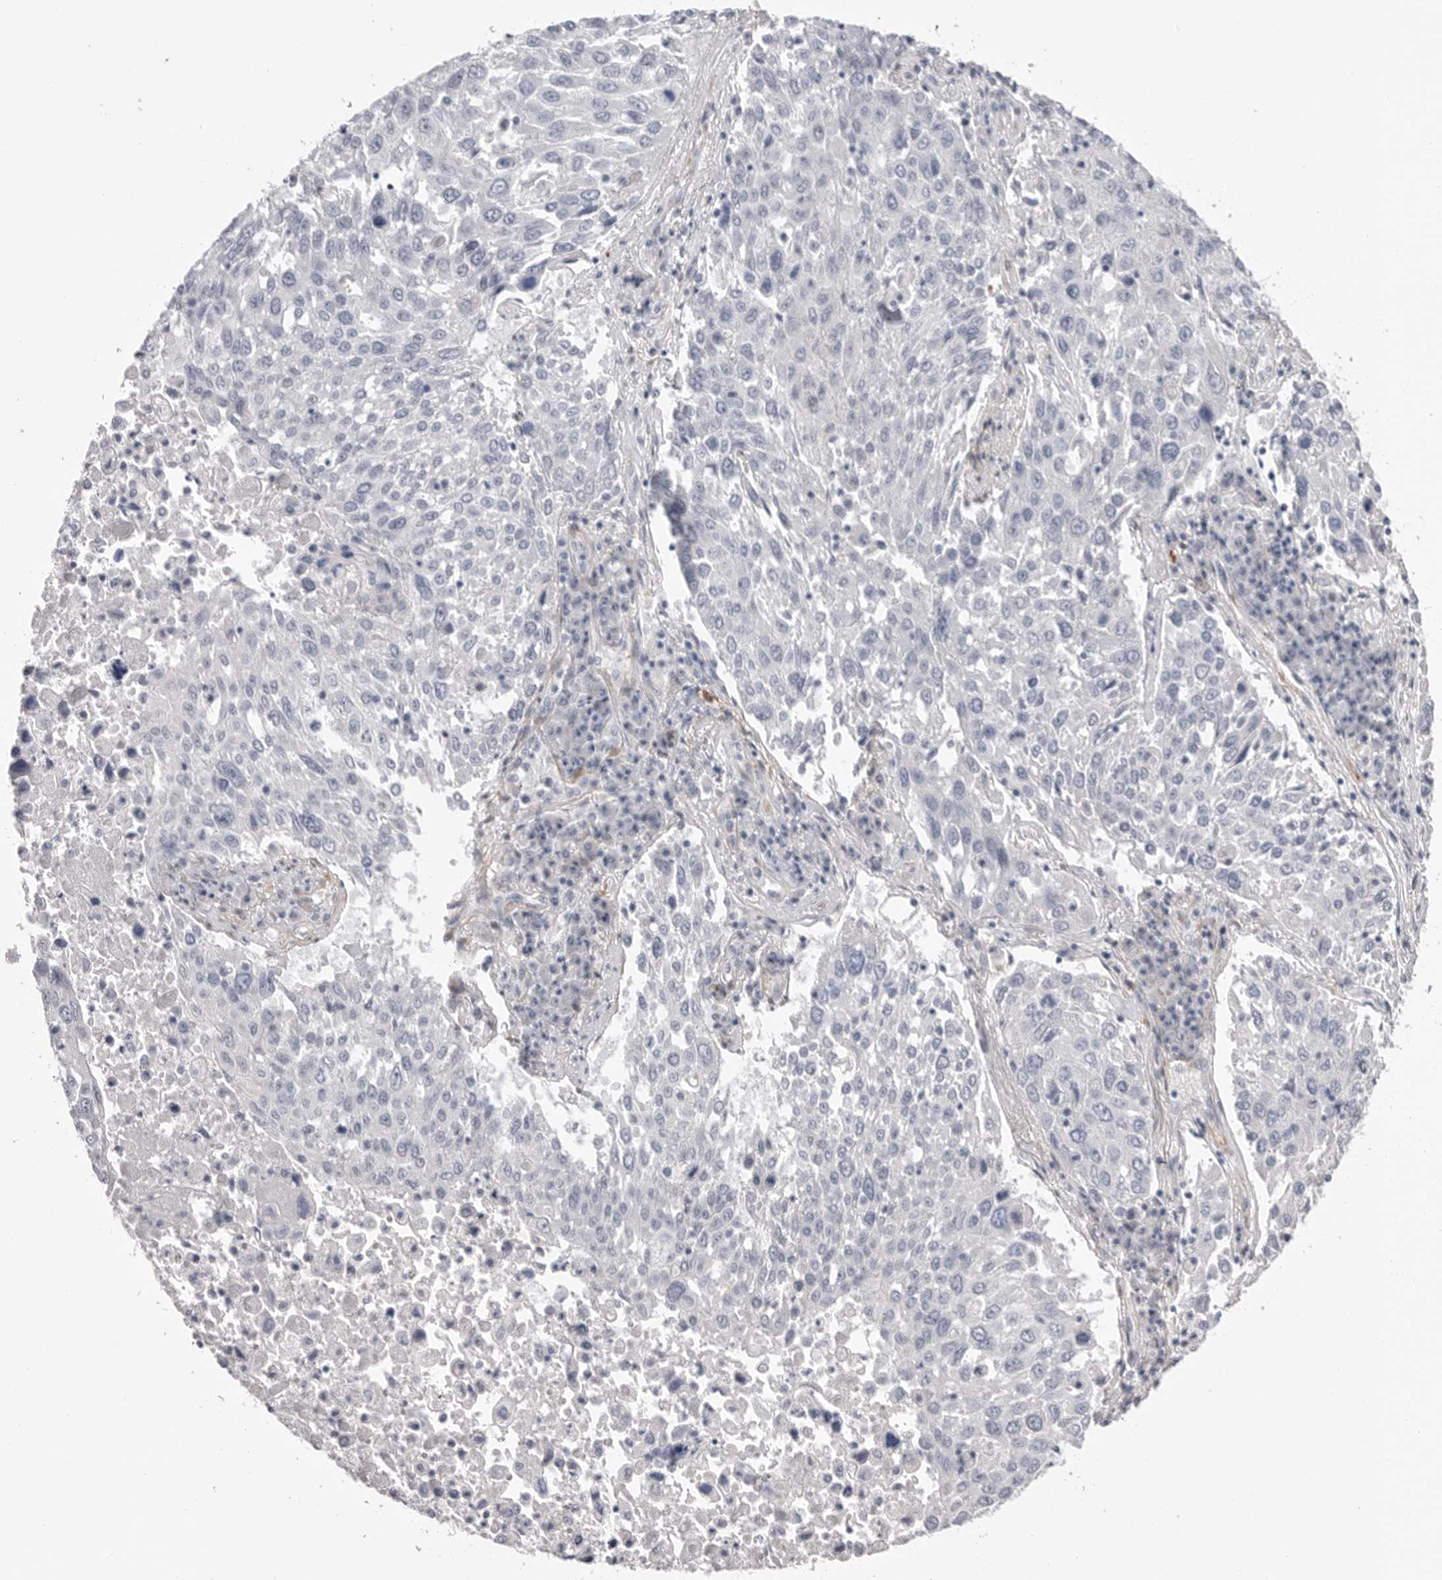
{"staining": {"intensity": "negative", "quantity": "none", "location": "none"}, "tissue": "lung cancer", "cell_type": "Tumor cells", "image_type": "cancer", "snomed": [{"axis": "morphology", "description": "Squamous cell carcinoma, NOS"}, {"axis": "topography", "description": "Lung"}], "caption": "Immunohistochemistry (IHC) image of neoplastic tissue: human lung cancer (squamous cell carcinoma) stained with DAB demonstrates no significant protein positivity in tumor cells.", "gene": "AKAP12", "patient": {"sex": "male", "age": 65}}